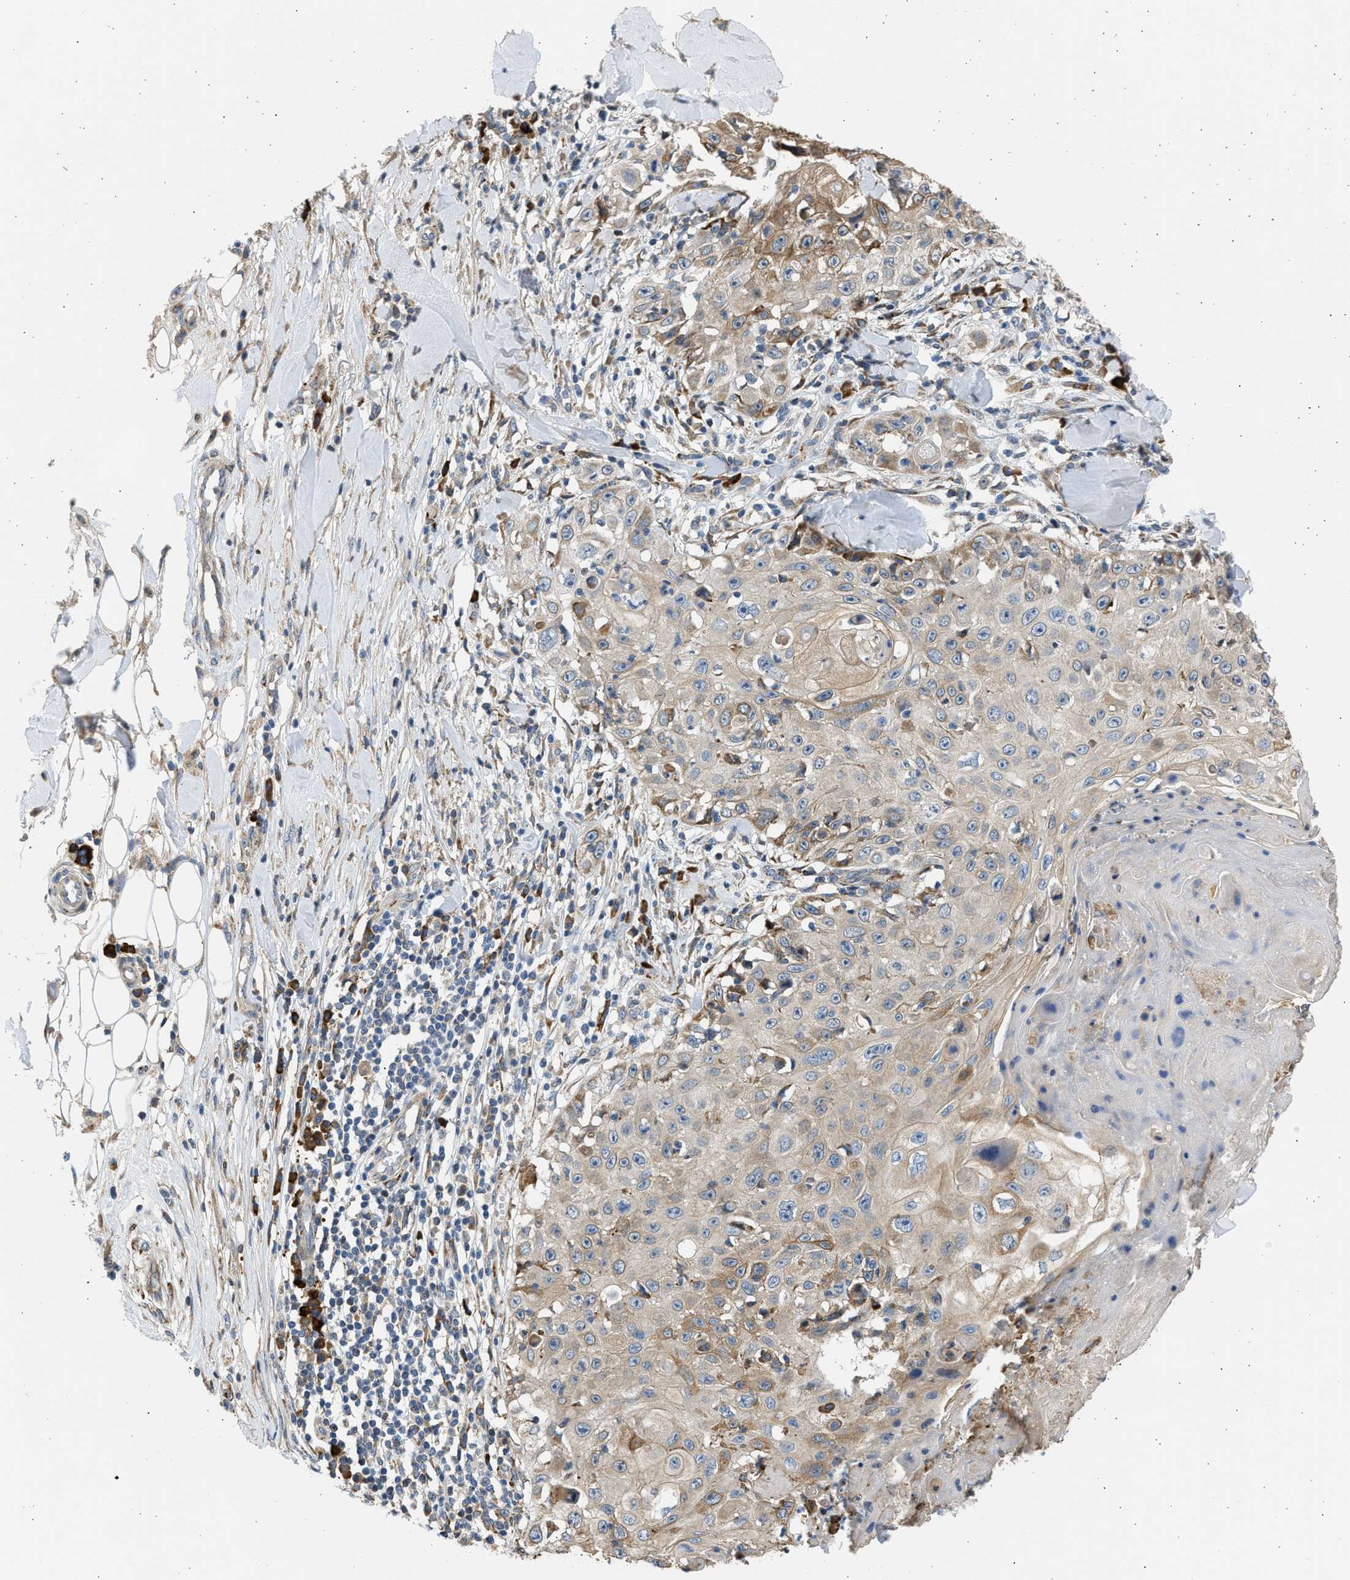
{"staining": {"intensity": "weak", "quantity": "25%-75%", "location": "cytoplasmic/membranous"}, "tissue": "skin cancer", "cell_type": "Tumor cells", "image_type": "cancer", "snomed": [{"axis": "morphology", "description": "Squamous cell carcinoma, NOS"}, {"axis": "topography", "description": "Skin"}], "caption": "There is low levels of weak cytoplasmic/membranous positivity in tumor cells of skin squamous cell carcinoma, as demonstrated by immunohistochemical staining (brown color).", "gene": "PLD2", "patient": {"sex": "male", "age": 86}}